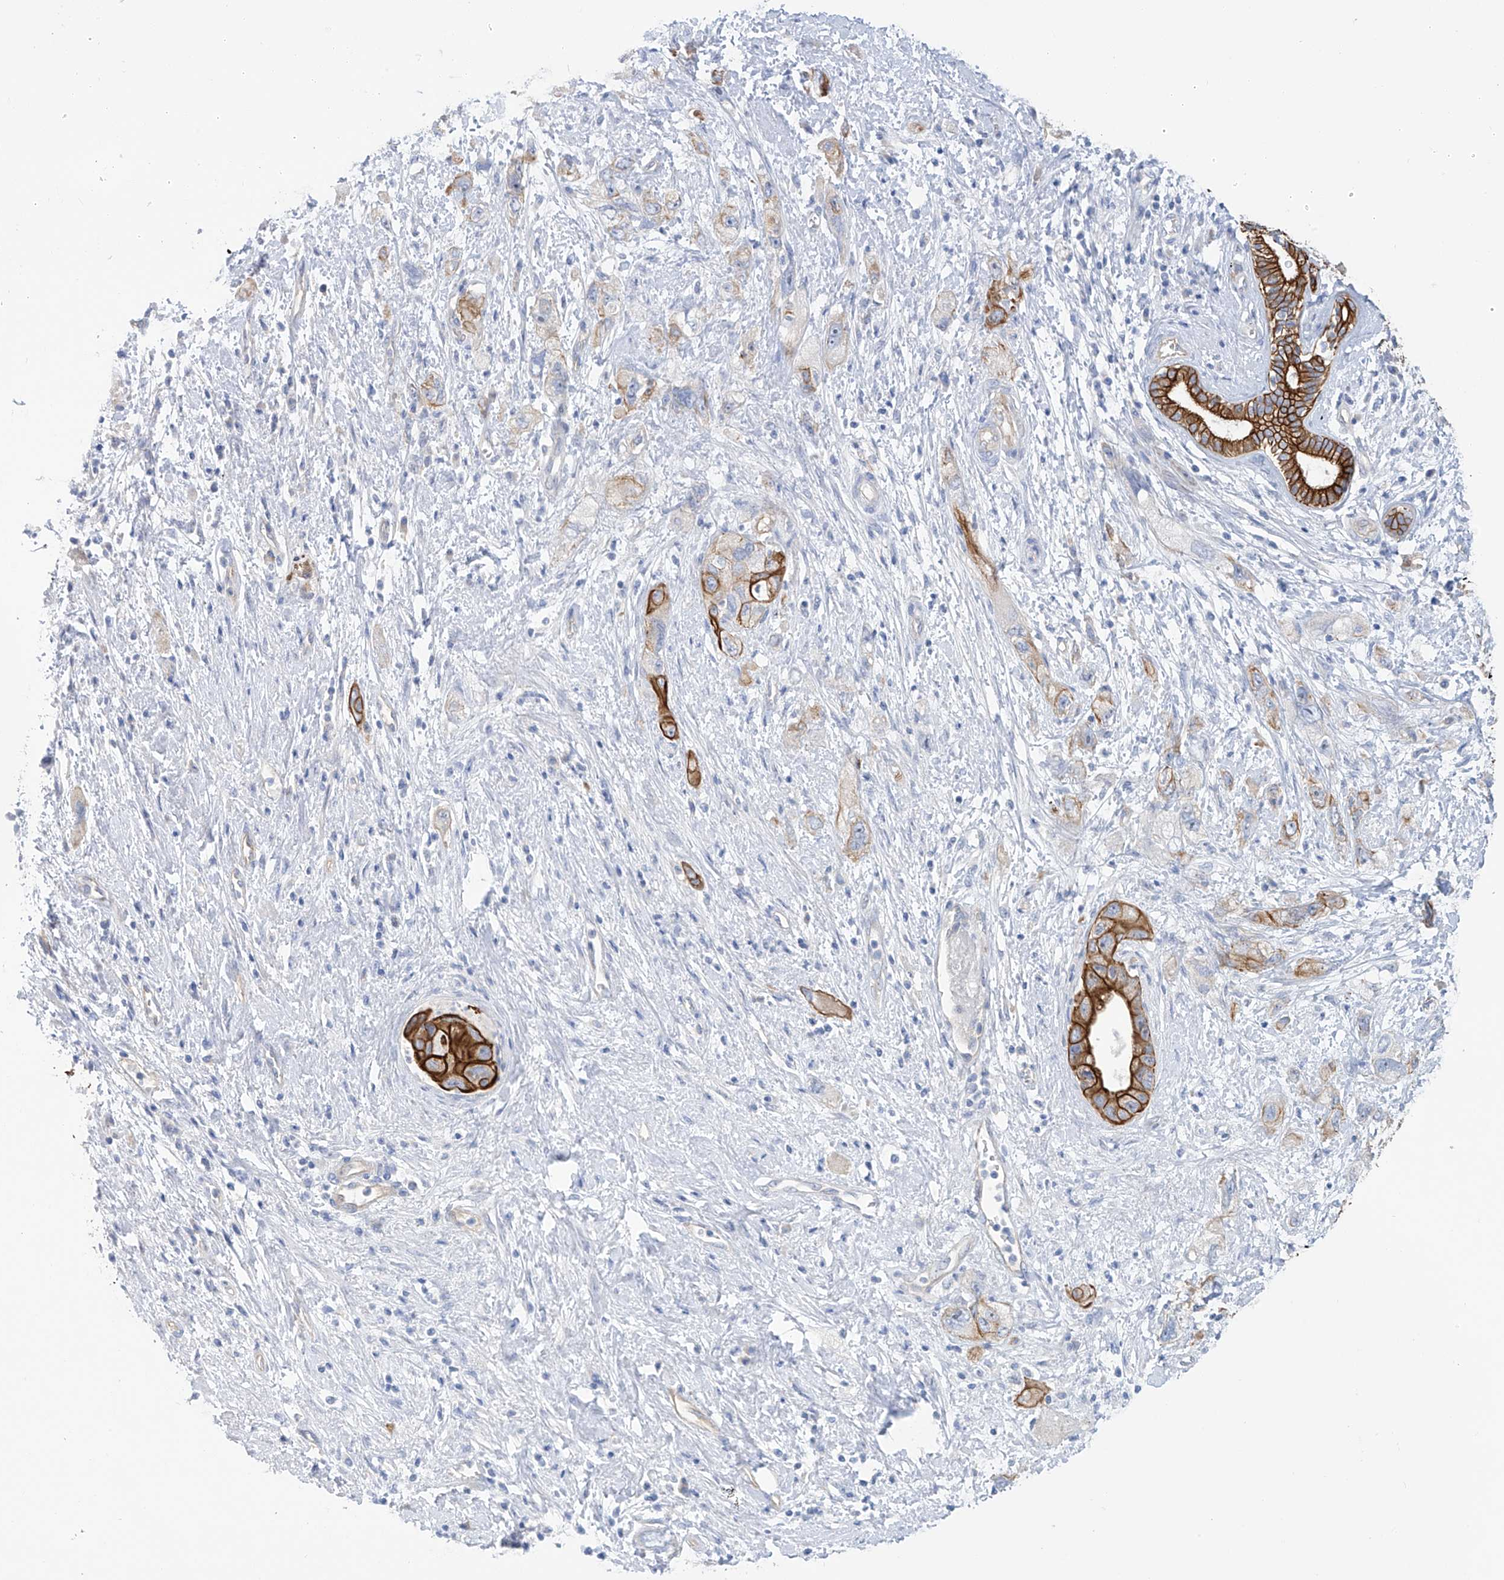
{"staining": {"intensity": "strong", "quantity": "<25%", "location": "cytoplasmic/membranous"}, "tissue": "pancreatic cancer", "cell_type": "Tumor cells", "image_type": "cancer", "snomed": [{"axis": "morphology", "description": "Adenocarcinoma, NOS"}, {"axis": "topography", "description": "Pancreas"}], "caption": "The photomicrograph displays a brown stain indicating the presence of a protein in the cytoplasmic/membranous of tumor cells in pancreatic adenocarcinoma.", "gene": "PIK3C2B", "patient": {"sex": "female", "age": 73}}